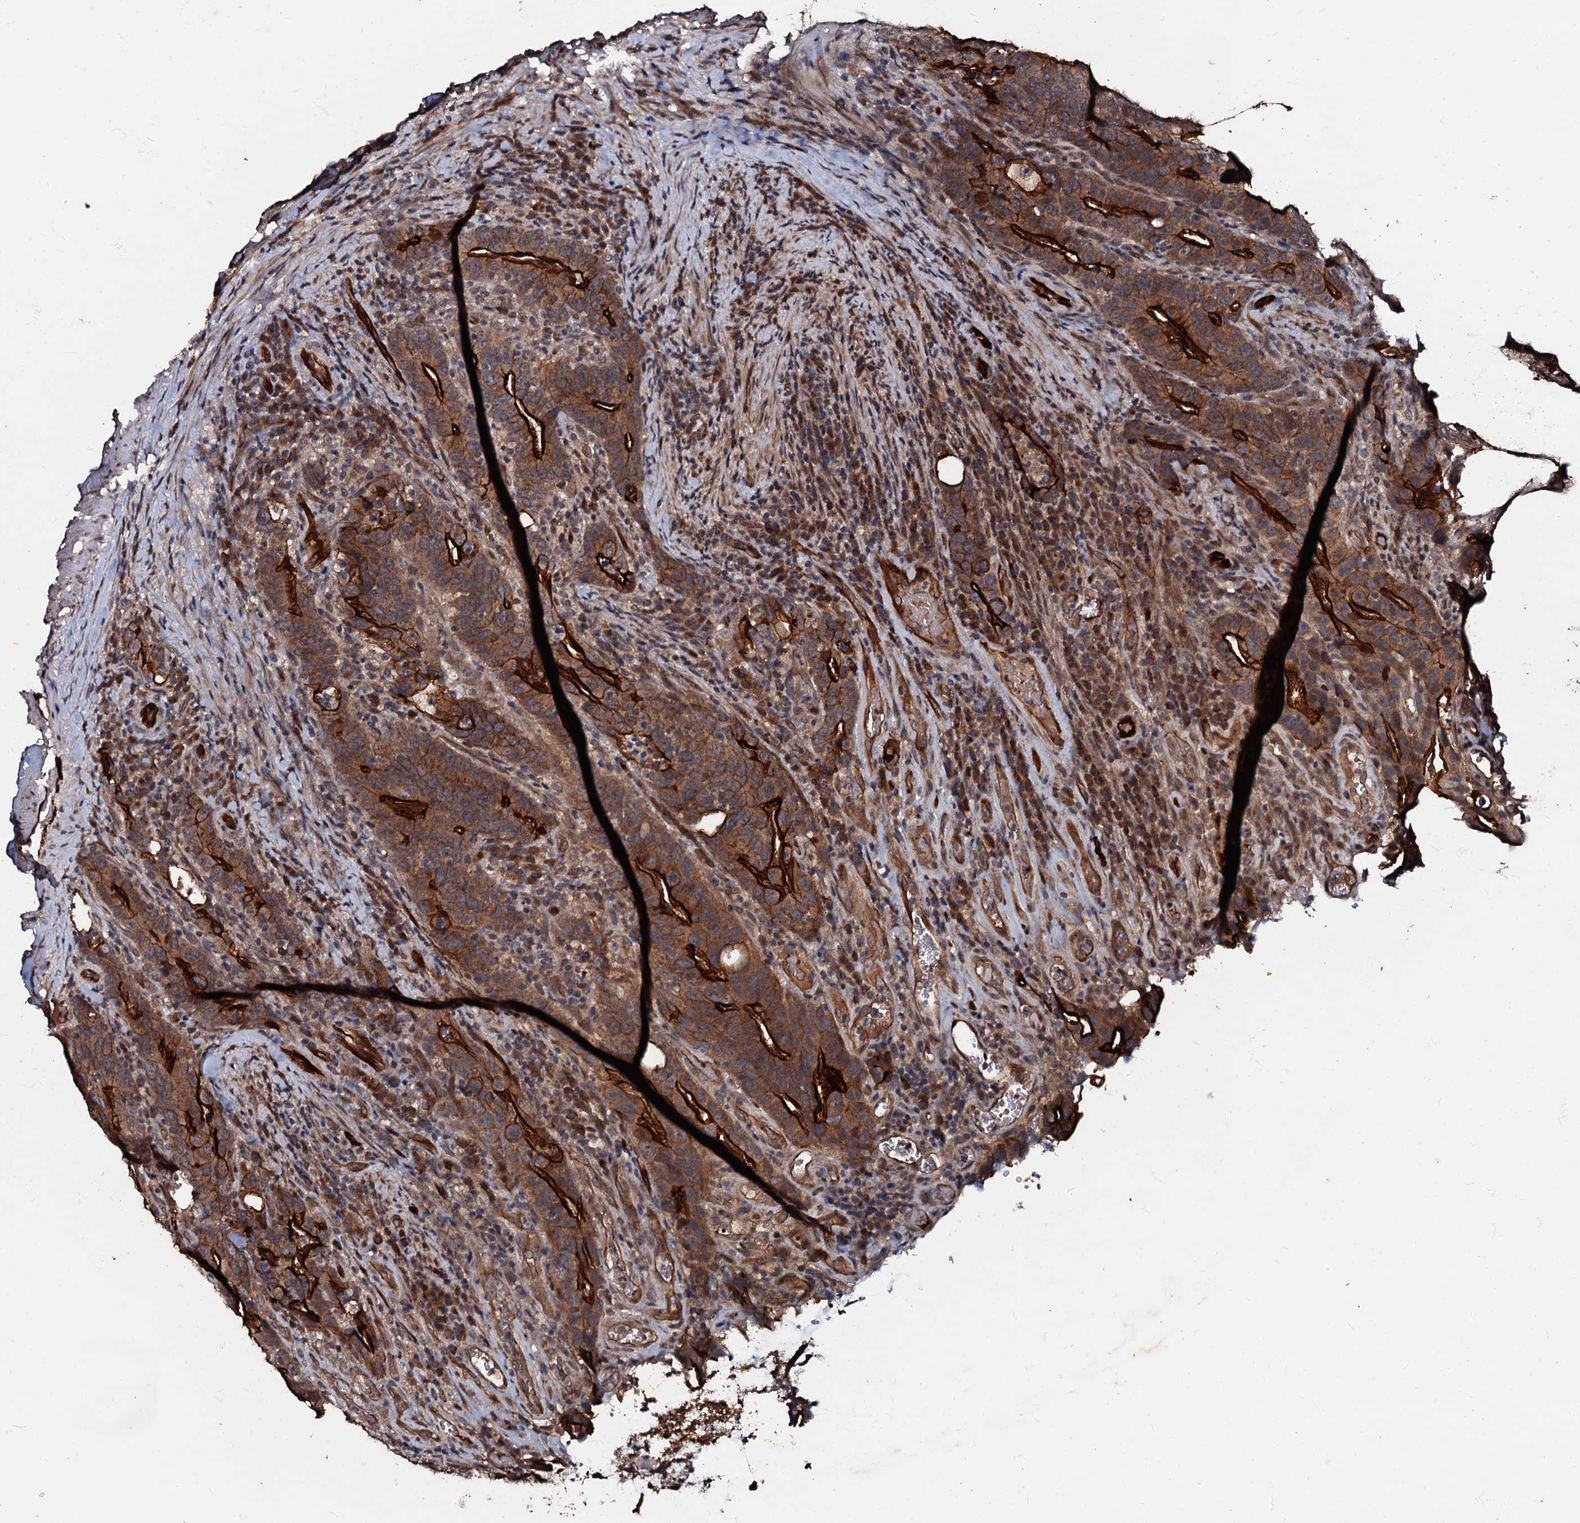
{"staining": {"intensity": "strong", "quantity": ">75%", "location": "cytoplasmic/membranous"}, "tissue": "colorectal cancer", "cell_type": "Tumor cells", "image_type": "cancer", "snomed": [{"axis": "morphology", "description": "Adenocarcinoma, NOS"}, {"axis": "topography", "description": "Colon"}], "caption": "A photomicrograph showing strong cytoplasmic/membranous expression in approximately >75% of tumor cells in colorectal cancer (adenocarcinoma), as visualized by brown immunohistochemical staining.", "gene": "MANSC4", "patient": {"sex": "female", "age": 66}}